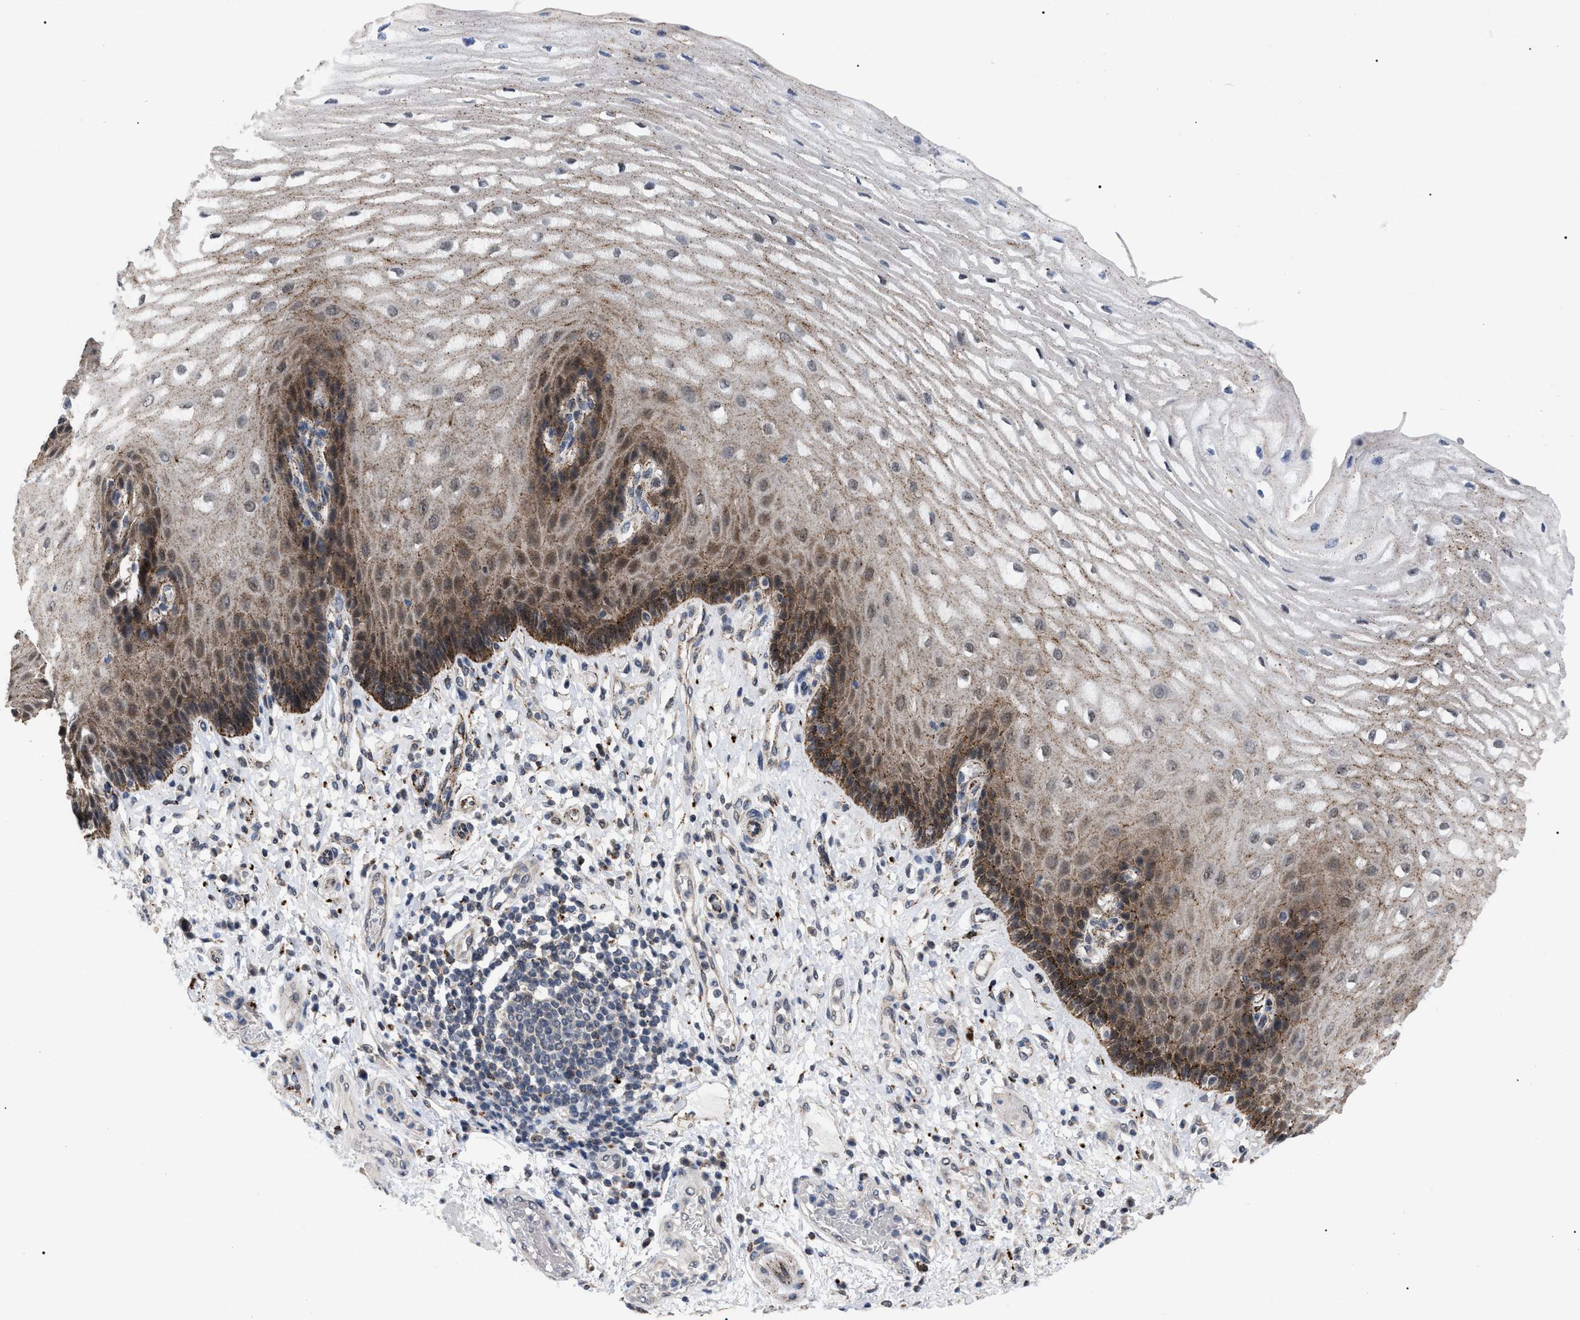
{"staining": {"intensity": "moderate", "quantity": ">75%", "location": "cytoplasmic/membranous"}, "tissue": "esophagus", "cell_type": "Squamous epithelial cells", "image_type": "normal", "snomed": [{"axis": "morphology", "description": "Normal tissue, NOS"}, {"axis": "topography", "description": "Esophagus"}], "caption": "Immunohistochemistry image of benign esophagus: esophagus stained using immunohistochemistry (IHC) exhibits medium levels of moderate protein expression localized specifically in the cytoplasmic/membranous of squamous epithelial cells, appearing as a cytoplasmic/membranous brown color.", "gene": "UPF1", "patient": {"sex": "male", "age": 54}}